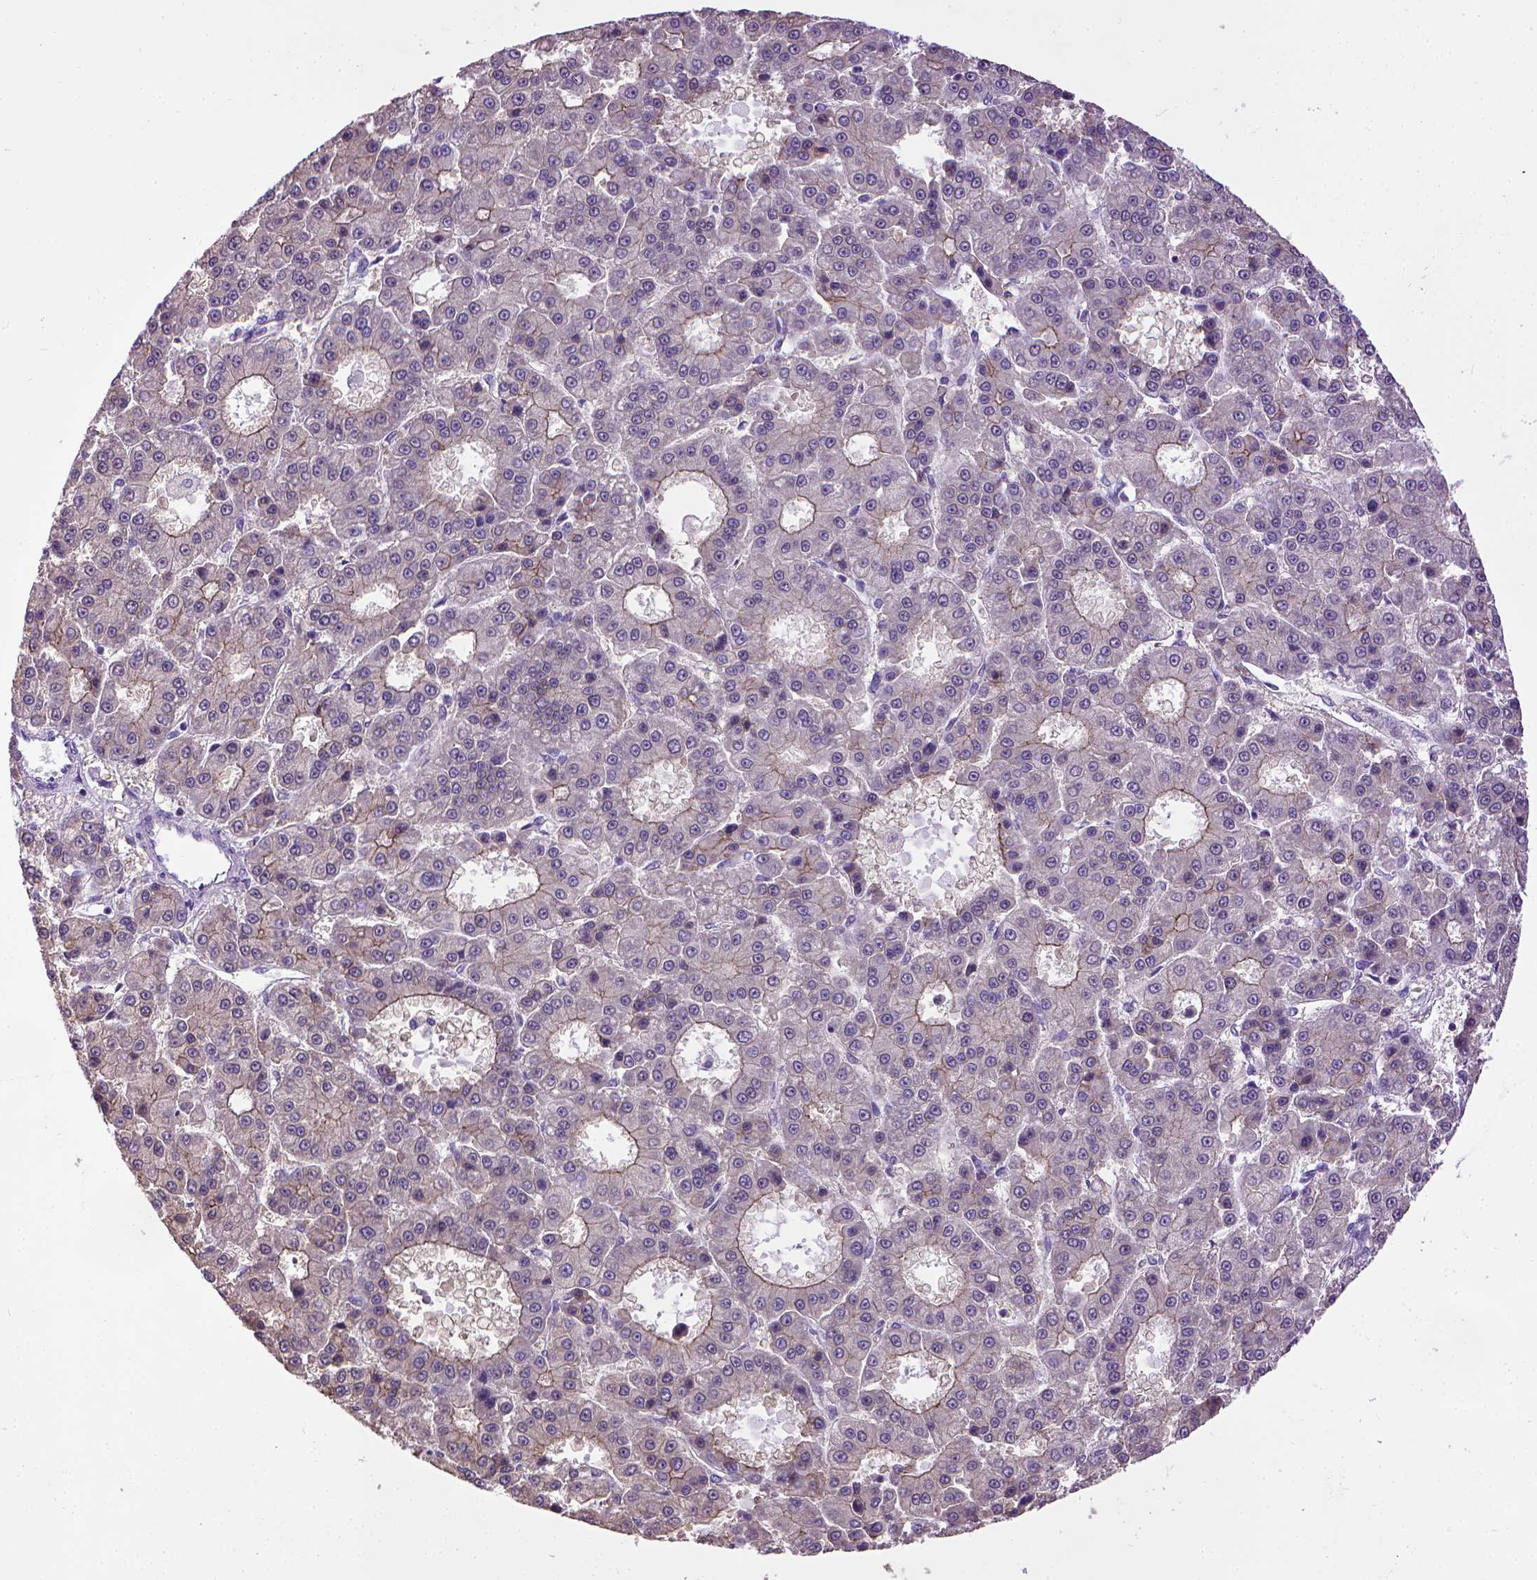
{"staining": {"intensity": "weak", "quantity": "25%-75%", "location": "cytoplasmic/membranous"}, "tissue": "liver cancer", "cell_type": "Tumor cells", "image_type": "cancer", "snomed": [{"axis": "morphology", "description": "Carcinoma, Hepatocellular, NOS"}, {"axis": "topography", "description": "Liver"}], "caption": "DAB immunohistochemical staining of human liver cancer demonstrates weak cytoplasmic/membranous protein expression in about 25%-75% of tumor cells. The protein is stained brown, and the nuclei are stained in blue (DAB (3,3'-diaminobenzidine) IHC with brightfield microscopy, high magnification).", "gene": "CDH1", "patient": {"sex": "male", "age": 70}}